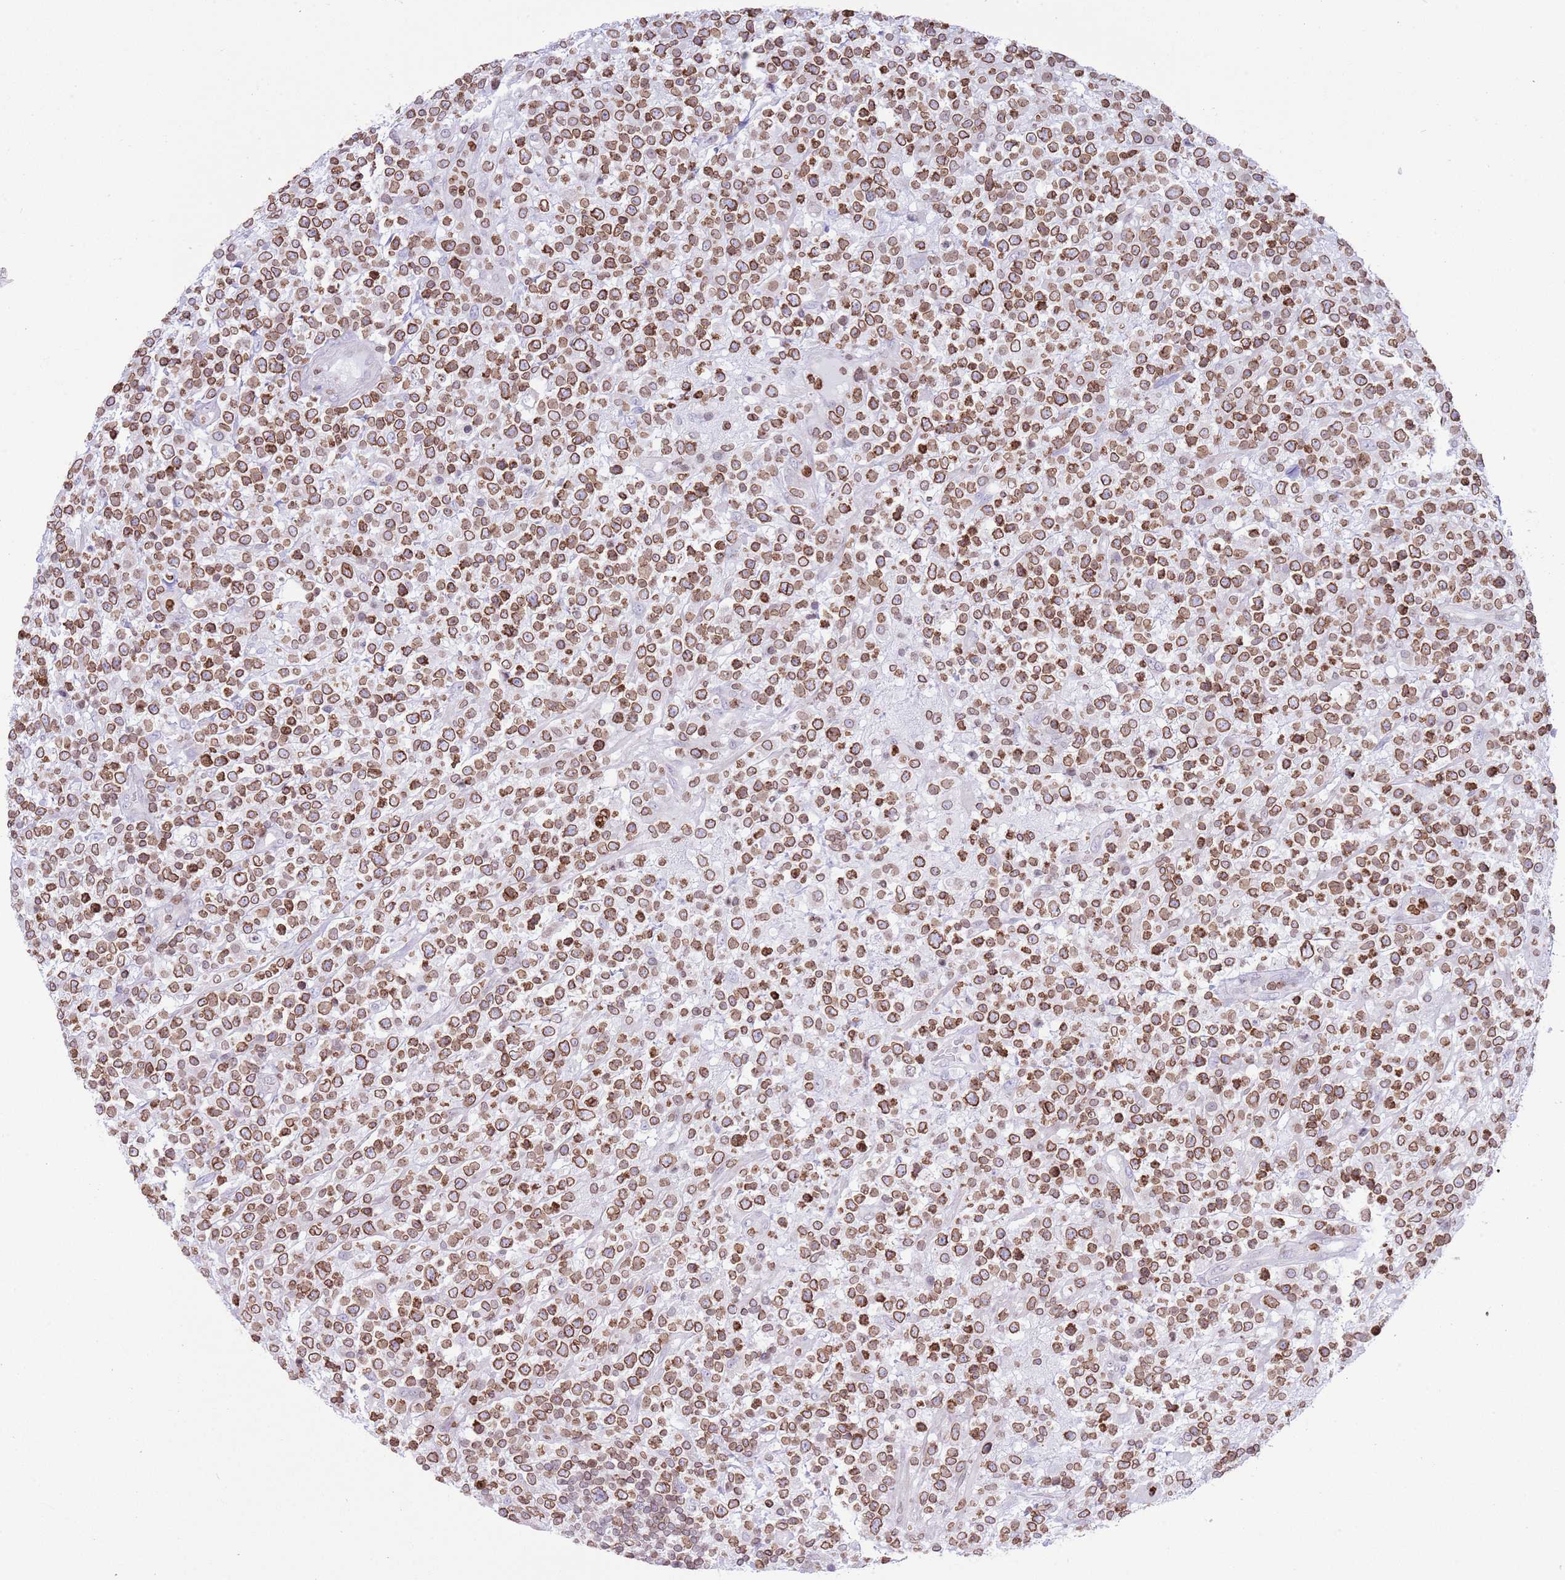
{"staining": {"intensity": "moderate", "quantity": ">75%", "location": "cytoplasmic/membranous,nuclear"}, "tissue": "lymphoma", "cell_type": "Tumor cells", "image_type": "cancer", "snomed": [{"axis": "morphology", "description": "Malignant lymphoma, non-Hodgkin's type, High grade"}, {"axis": "topography", "description": "Colon"}], "caption": "A photomicrograph of lymphoma stained for a protein exhibits moderate cytoplasmic/membranous and nuclear brown staining in tumor cells.", "gene": "LBR", "patient": {"sex": "female", "age": 53}}